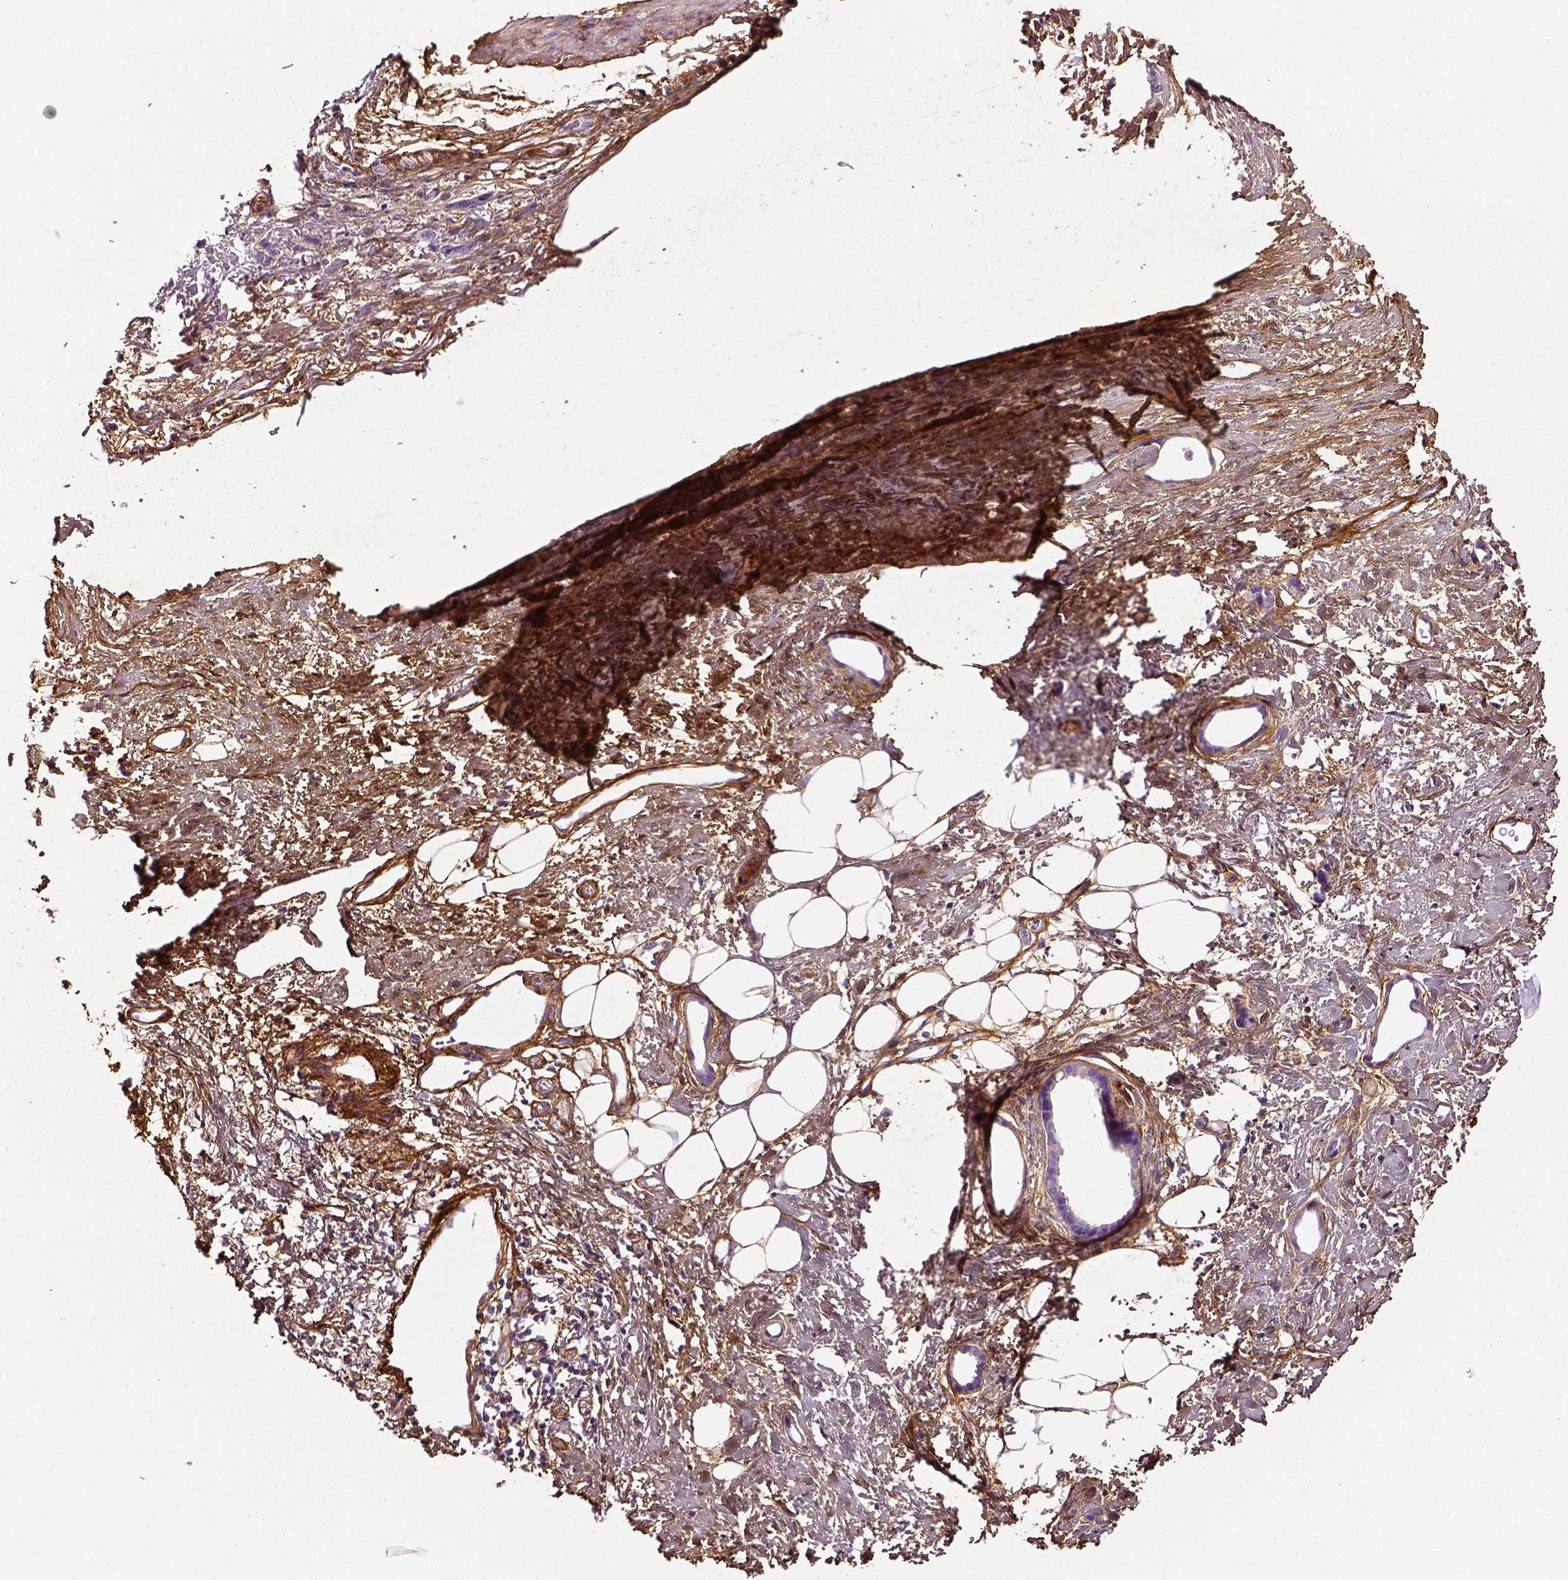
{"staining": {"intensity": "negative", "quantity": "none", "location": "none"}, "tissue": "stomach cancer", "cell_type": "Tumor cells", "image_type": "cancer", "snomed": [{"axis": "morphology", "description": "Adenocarcinoma, NOS"}, {"axis": "topography", "description": "Stomach, upper"}], "caption": "A histopathology image of adenocarcinoma (stomach) stained for a protein exhibits no brown staining in tumor cells.", "gene": "COL6A2", "patient": {"sex": "male", "age": 62}}